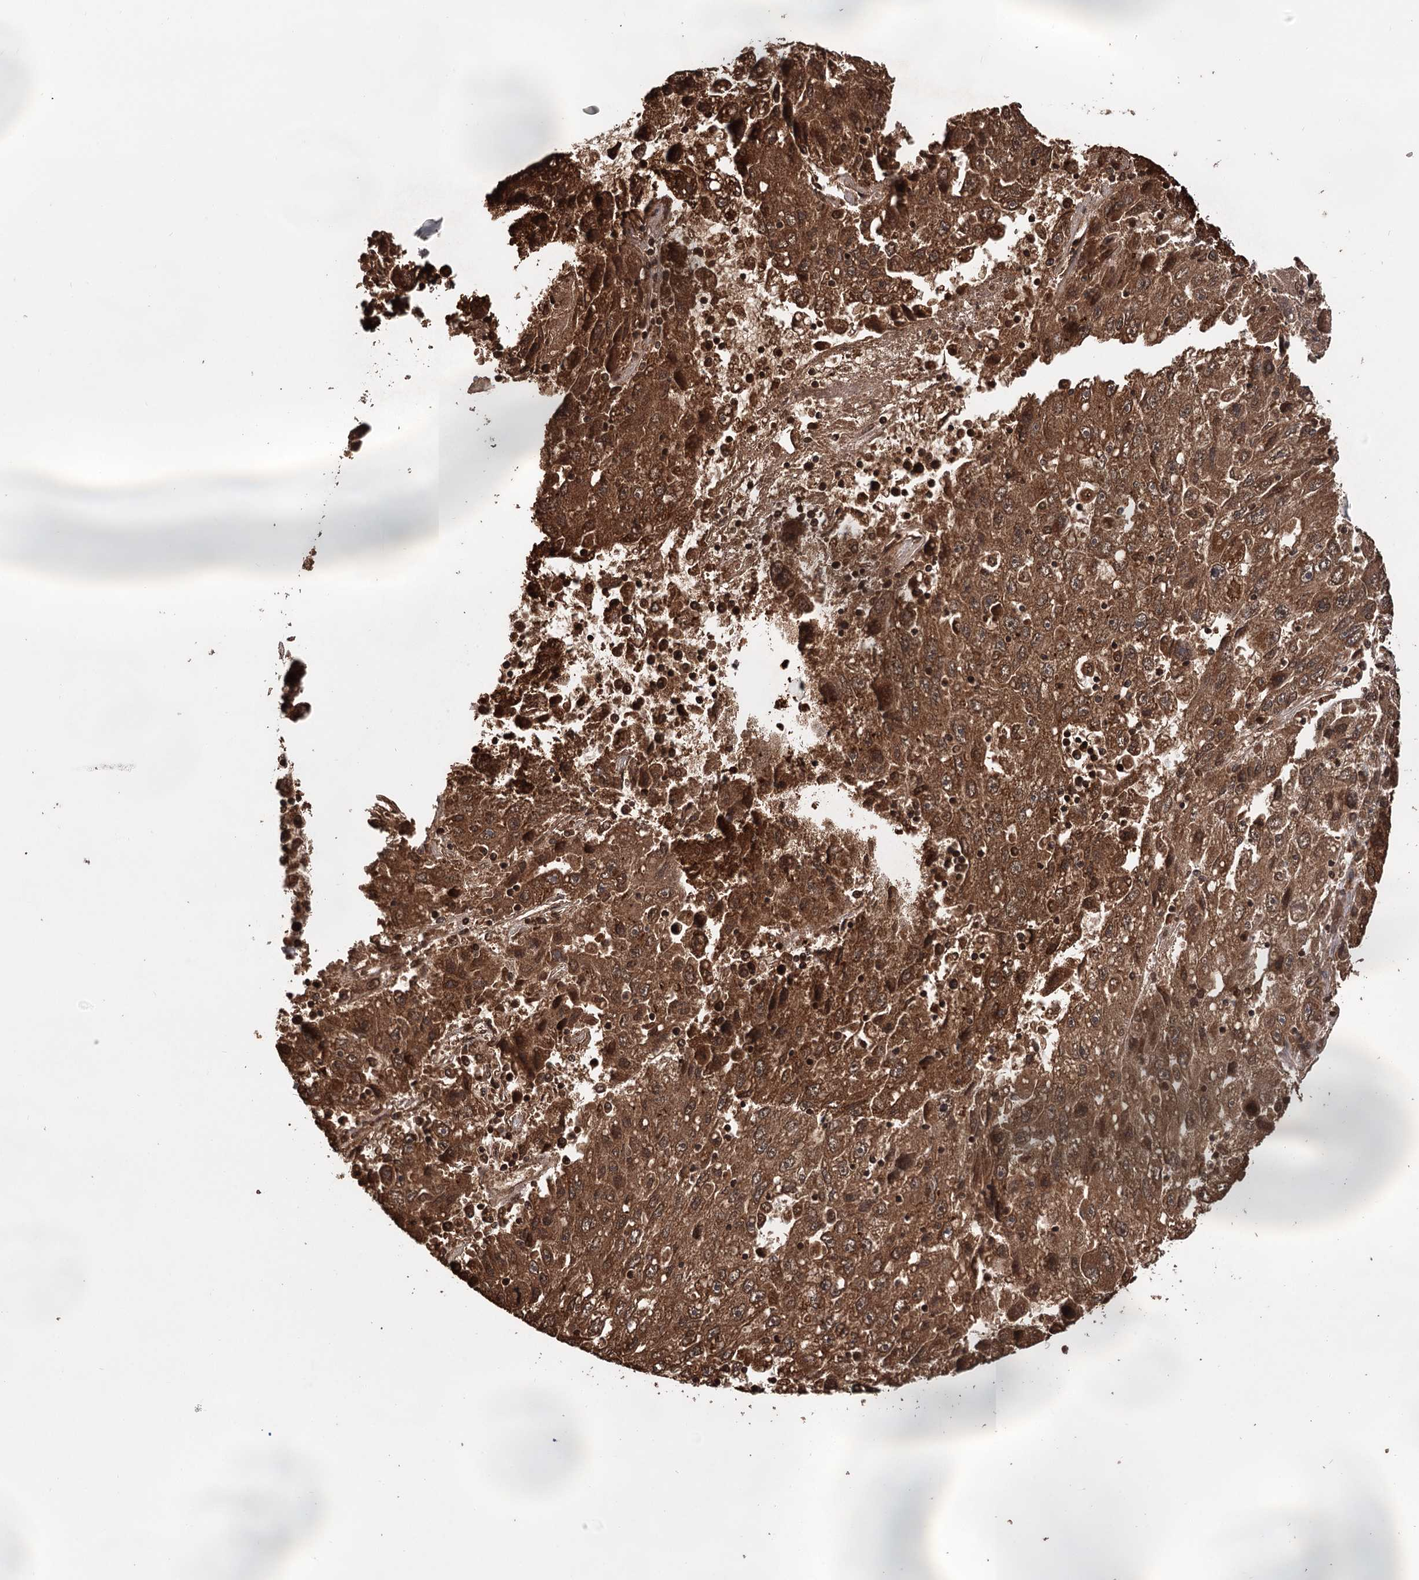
{"staining": {"intensity": "moderate", "quantity": ">75%", "location": "cytoplasmic/membranous,nuclear"}, "tissue": "liver cancer", "cell_type": "Tumor cells", "image_type": "cancer", "snomed": [{"axis": "morphology", "description": "Carcinoma, Hepatocellular, NOS"}, {"axis": "topography", "description": "Liver"}], "caption": "Immunohistochemistry micrograph of hepatocellular carcinoma (liver) stained for a protein (brown), which displays medium levels of moderate cytoplasmic/membranous and nuclear expression in about >75% of tumor cells.", "gene": "N6AMT1", "patient": {"sex": "male", "age": 49}}